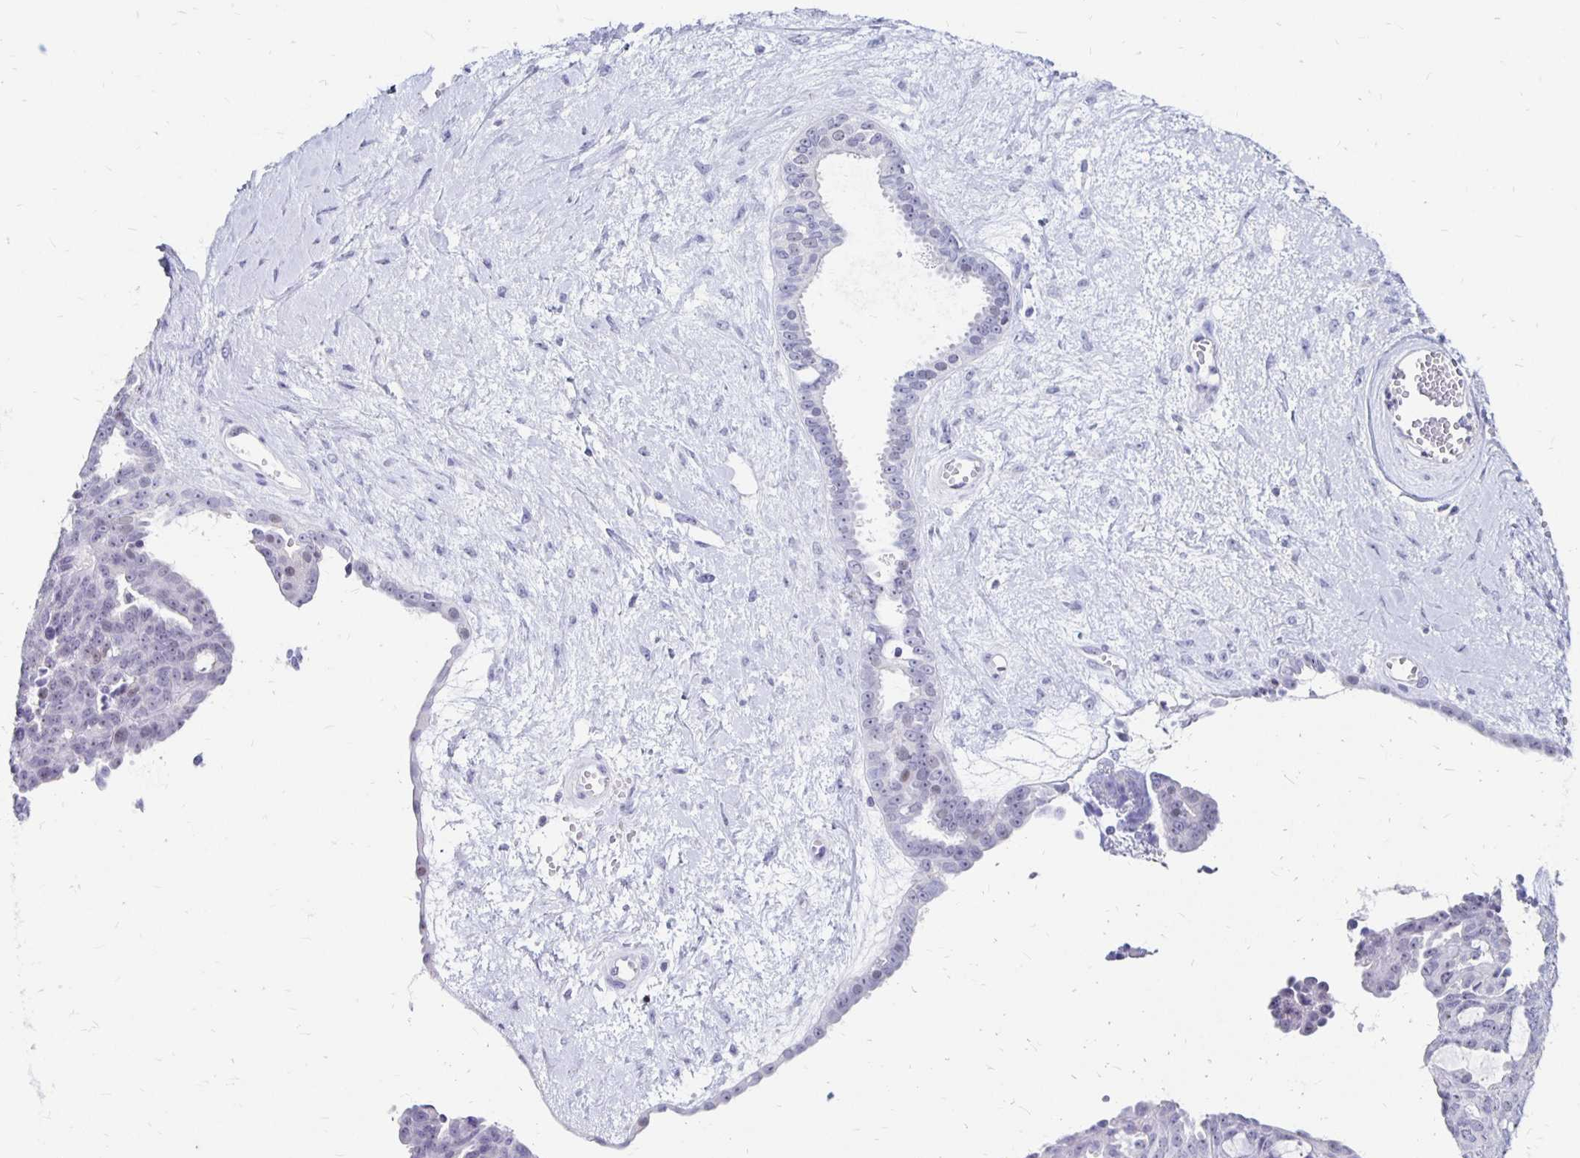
{"staining": {"intensity": "negative", "quantity": "none", "location": "none"}, "tissue": "ovarian cancer", "cell_type": "Tumor cells", "image_type": "cancer", "snomed": [{"axis": "morphology", "description": "Cystadenocarcinoma, serous, NOS"}, {"axis": "topography", "description": "Ovary"}], "caption": "Immunohistochemistry (IHC) histopathology image of neoplastic tissue: serous cystadenocarcinoma (ovarian) stained with DAB (3,3'-diaminobenzidine) shows no significant protein staining in tumor cells.", "gene": "SYT2", "patient": {"sex": "female", "age": 71}}